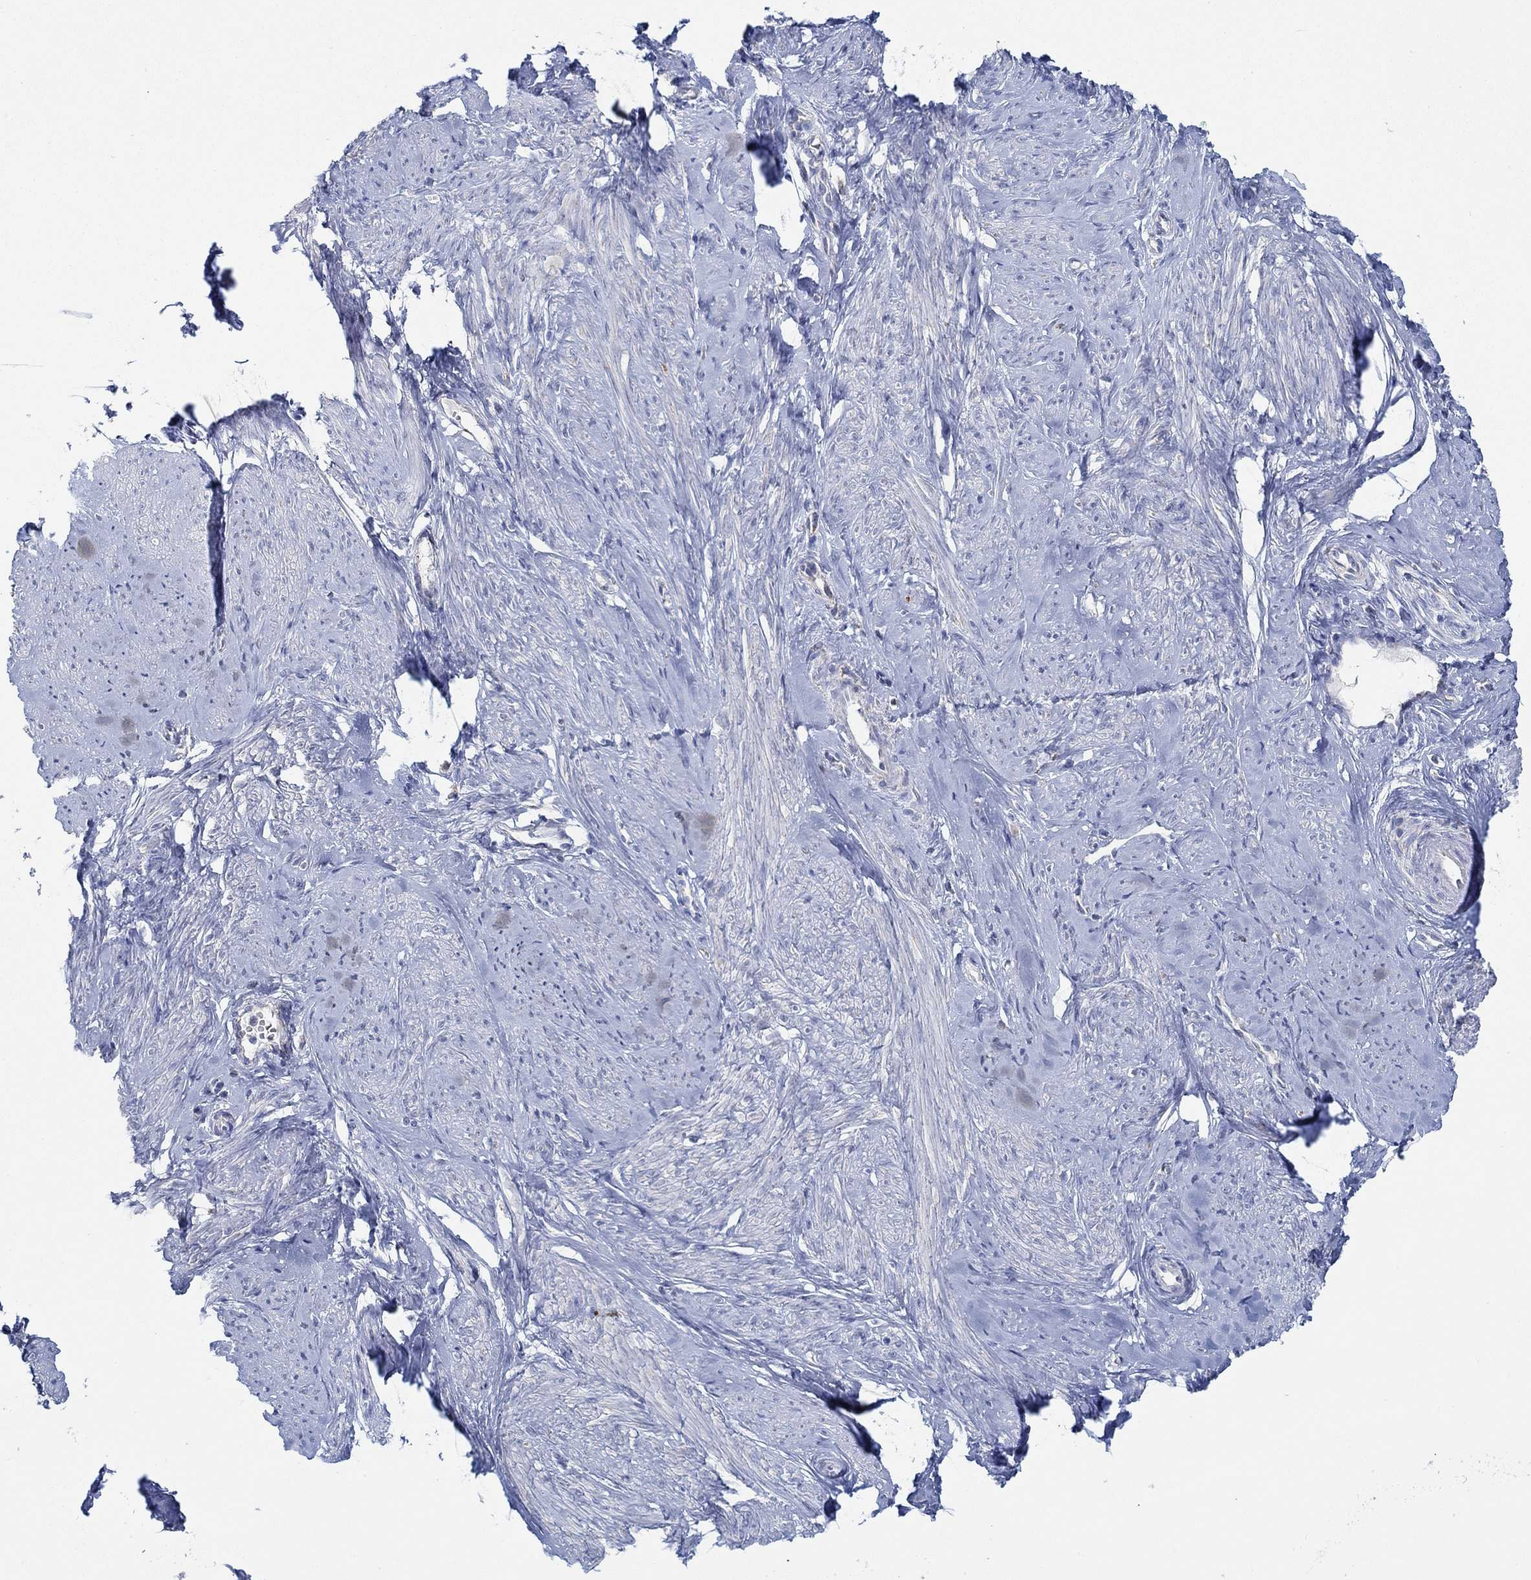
{"staining": {"intensity": "negative", "quantity": "none", "location": "none"}, "tissue": "smooth muscle", "cell_type": "Smooth muscle cells", "image_type": "normal", "snomed": [{"axis": "morphology", "description": "Normal tissue, NOS"}, {"axis": "topography", "description": "Smooth muscle"}], "caption": "Smooth muscle was stained to show a protein in brown. There is no significant staining in smooth muscle cells. (Brightfield microscopy of DAB immunohistochemistry (IHC) at high magnification).", "gene": "GLOD5", "patient": {"sex": "female", "age": 48}}